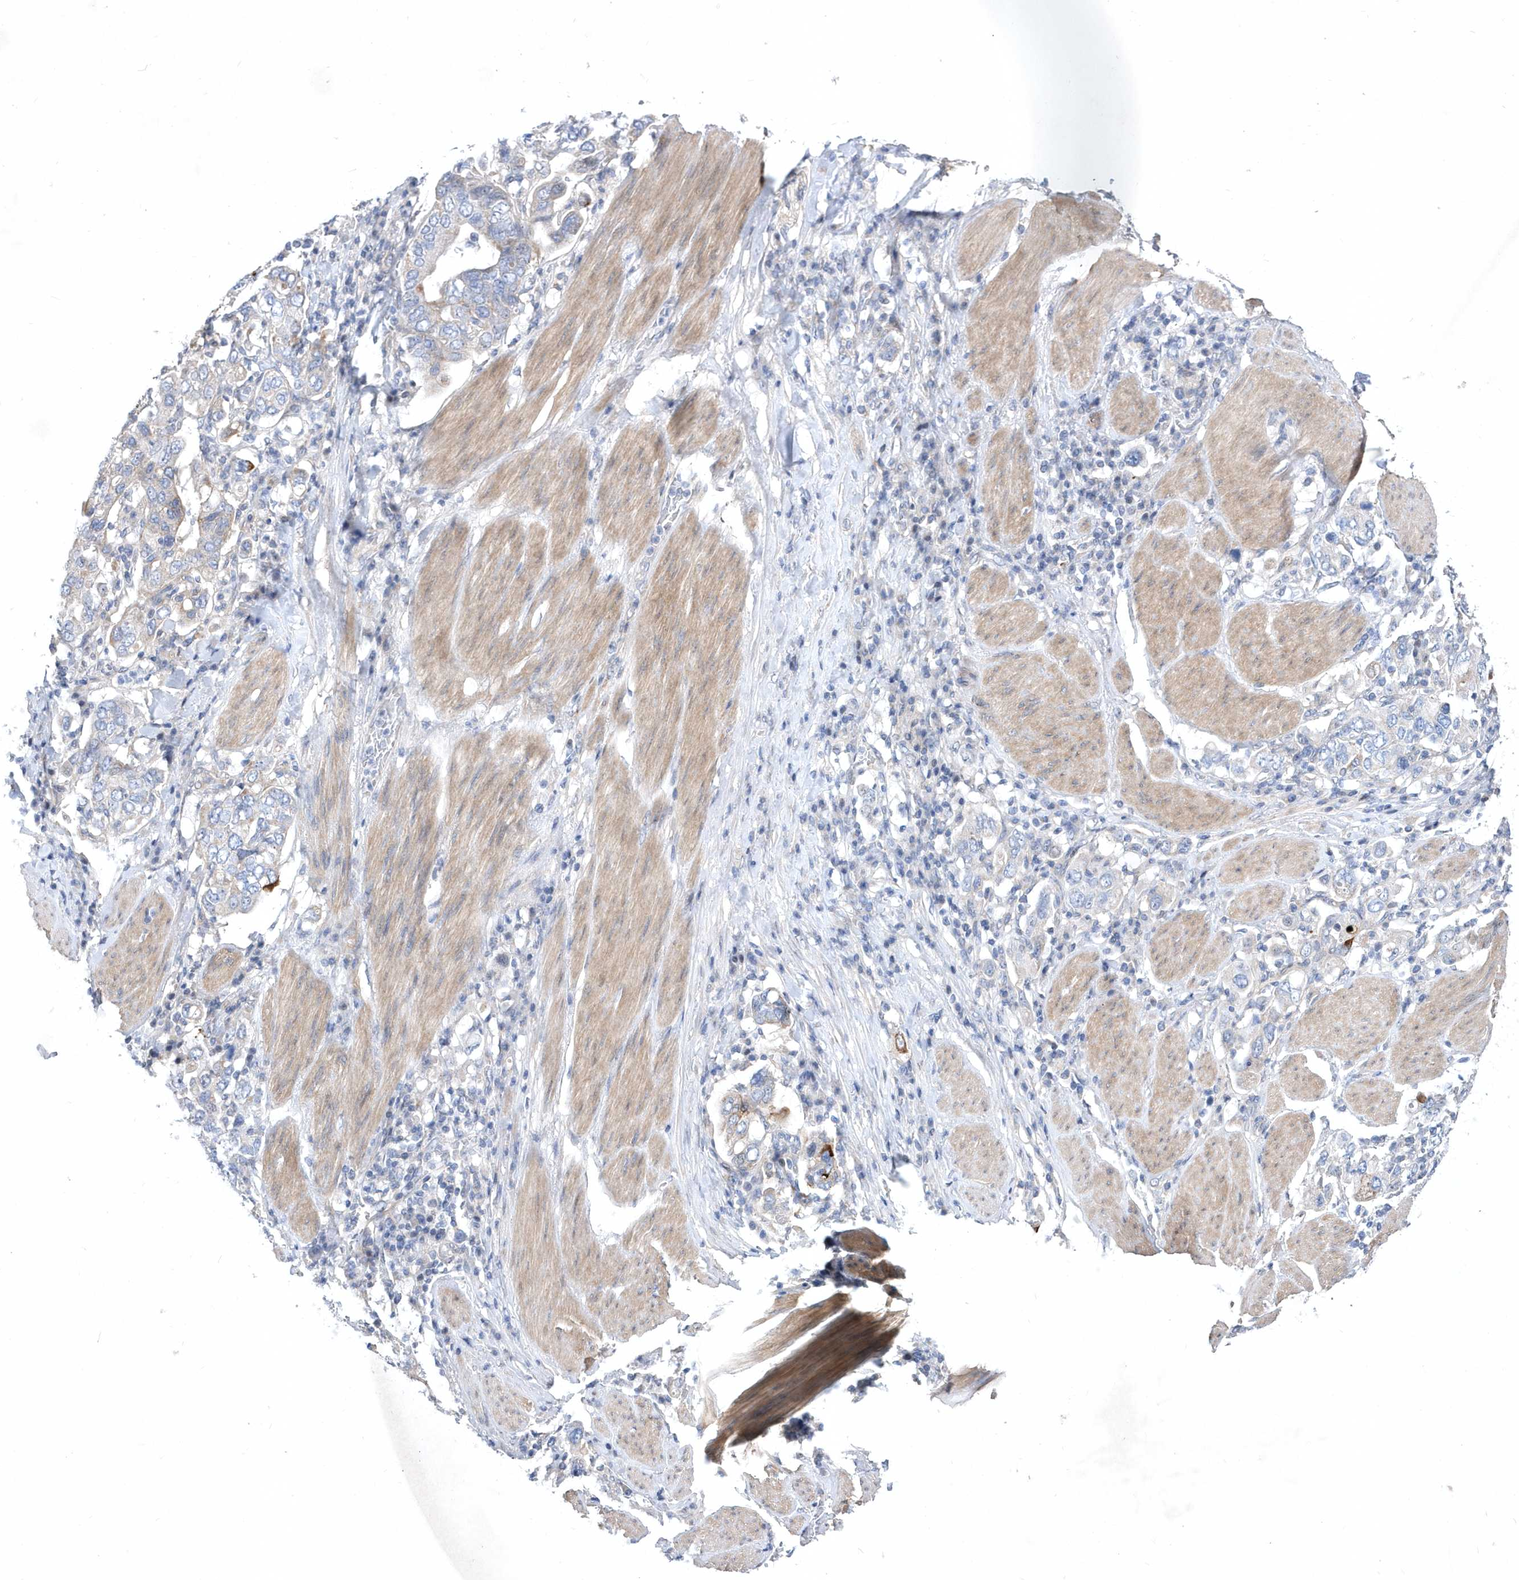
{"staining": {"intensity": "weak", "quantity": "<25%", "location": "cytoplasmic/membranous"}, "tissue": "stomach cancer", "cell_type": "Tumor cells", "image_type": "cancer", "snomed": [{"axis": "morphology", "description": "Adenocarcinoma, NOS"}, {"axis": "topography", "description": "Stomach, upper"}], "caption": "Stomach cancer was stained to show a protein in brown. There is no significant staining in tumor cells.", "gene": "LONRF2", "patient": {"sex": "male", "age": 62}}